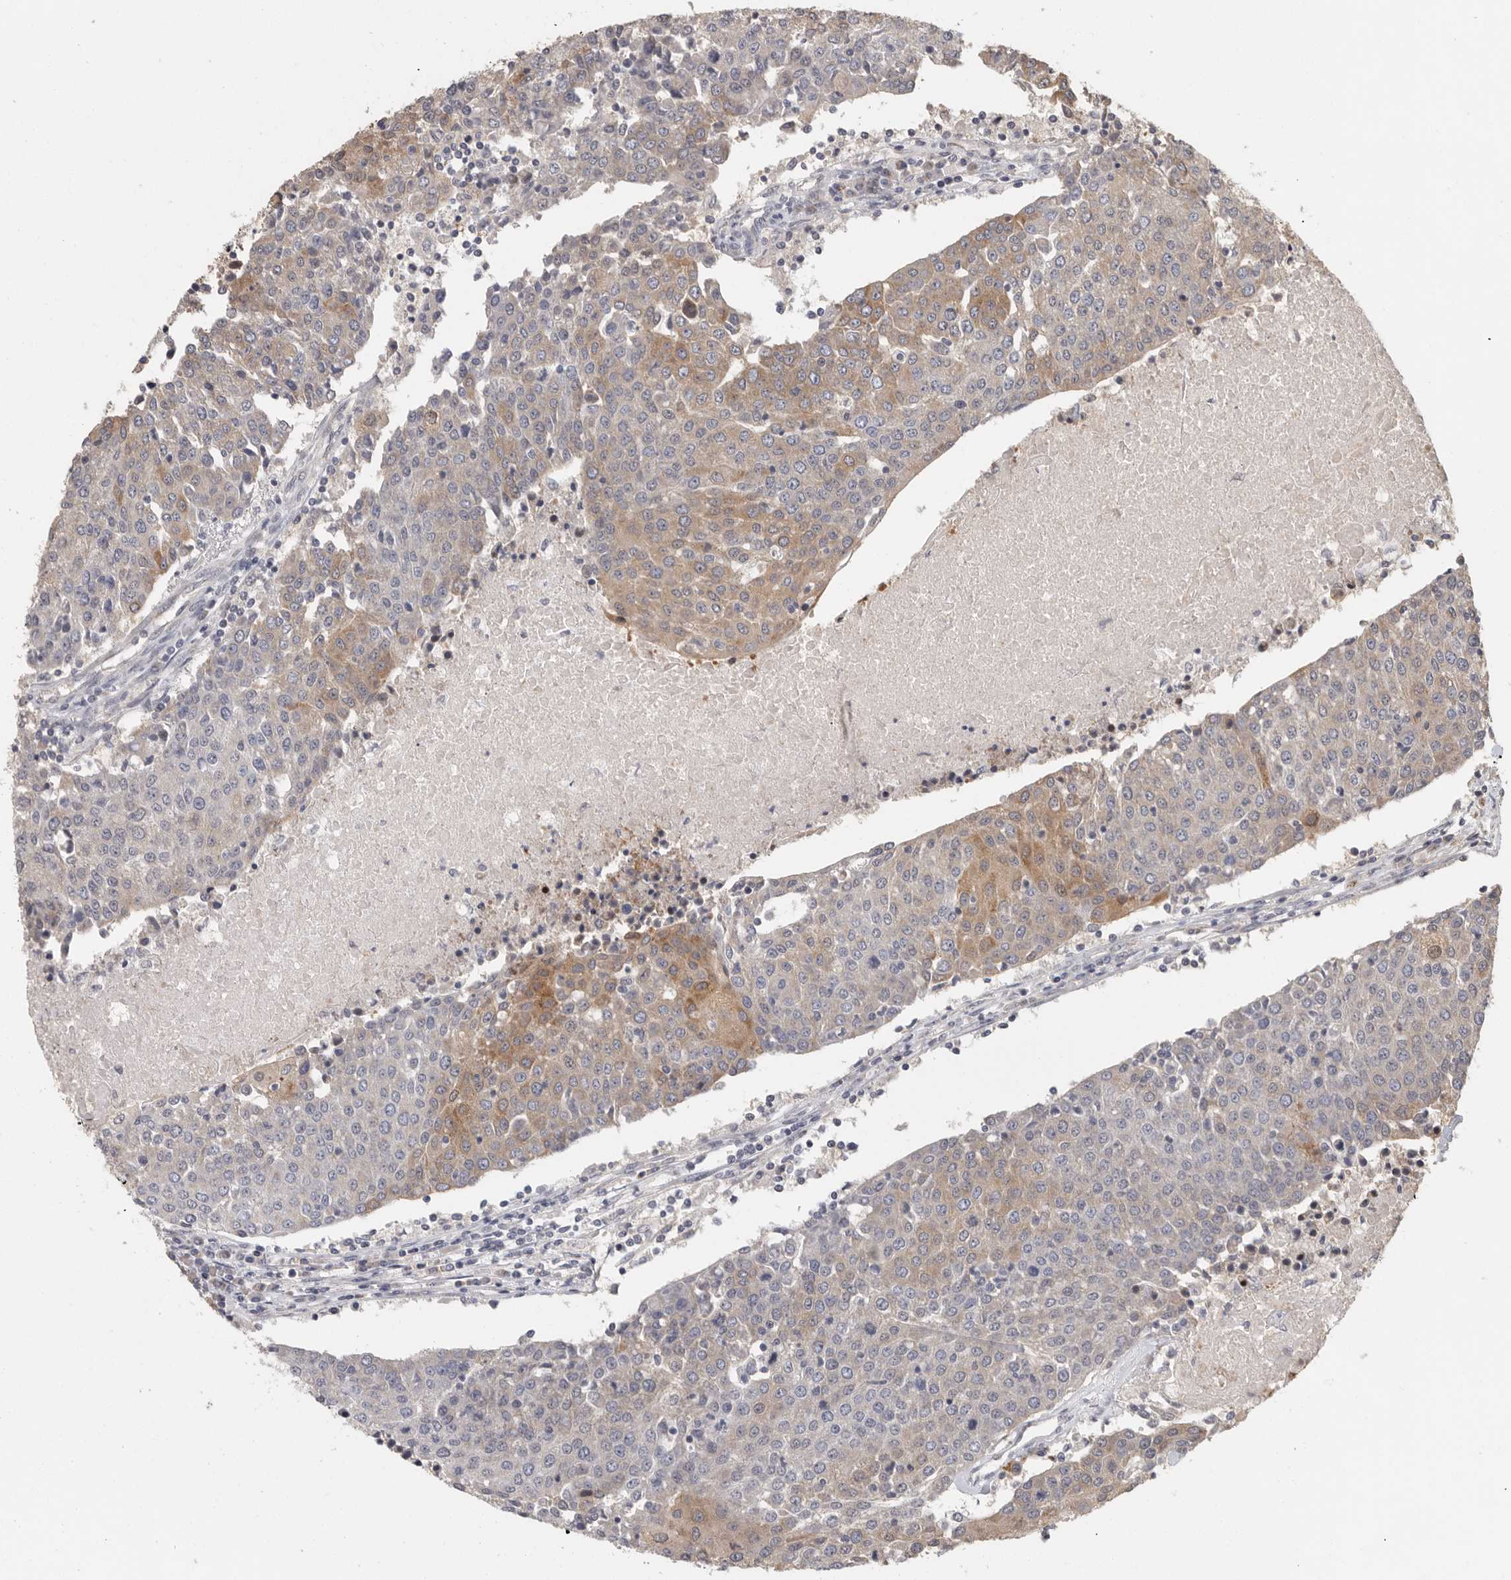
{"staining": {"intensity": "moderate", "quantity": "<25%", "location": "cytoplasmic/membranous"}, "tissue": "urothelial cancer", "cell_type": "Tumor cells", "image_type": "cancer", "snomed": [{"axis": "morphology", "description": "Urothelial carcinoma, High grade"}, {"axis": "topography", "description": "Urinary bladder"}], "caption": "IHC histopathology image of human urothelial cancer stained for a protein (brown), which reveals low levels of moderate cytoplasmic/membranous positivity in approximately <25% of tumor cells.", "gene": "BAIAP2", "patient": {"sex": "female", "age": 85}}